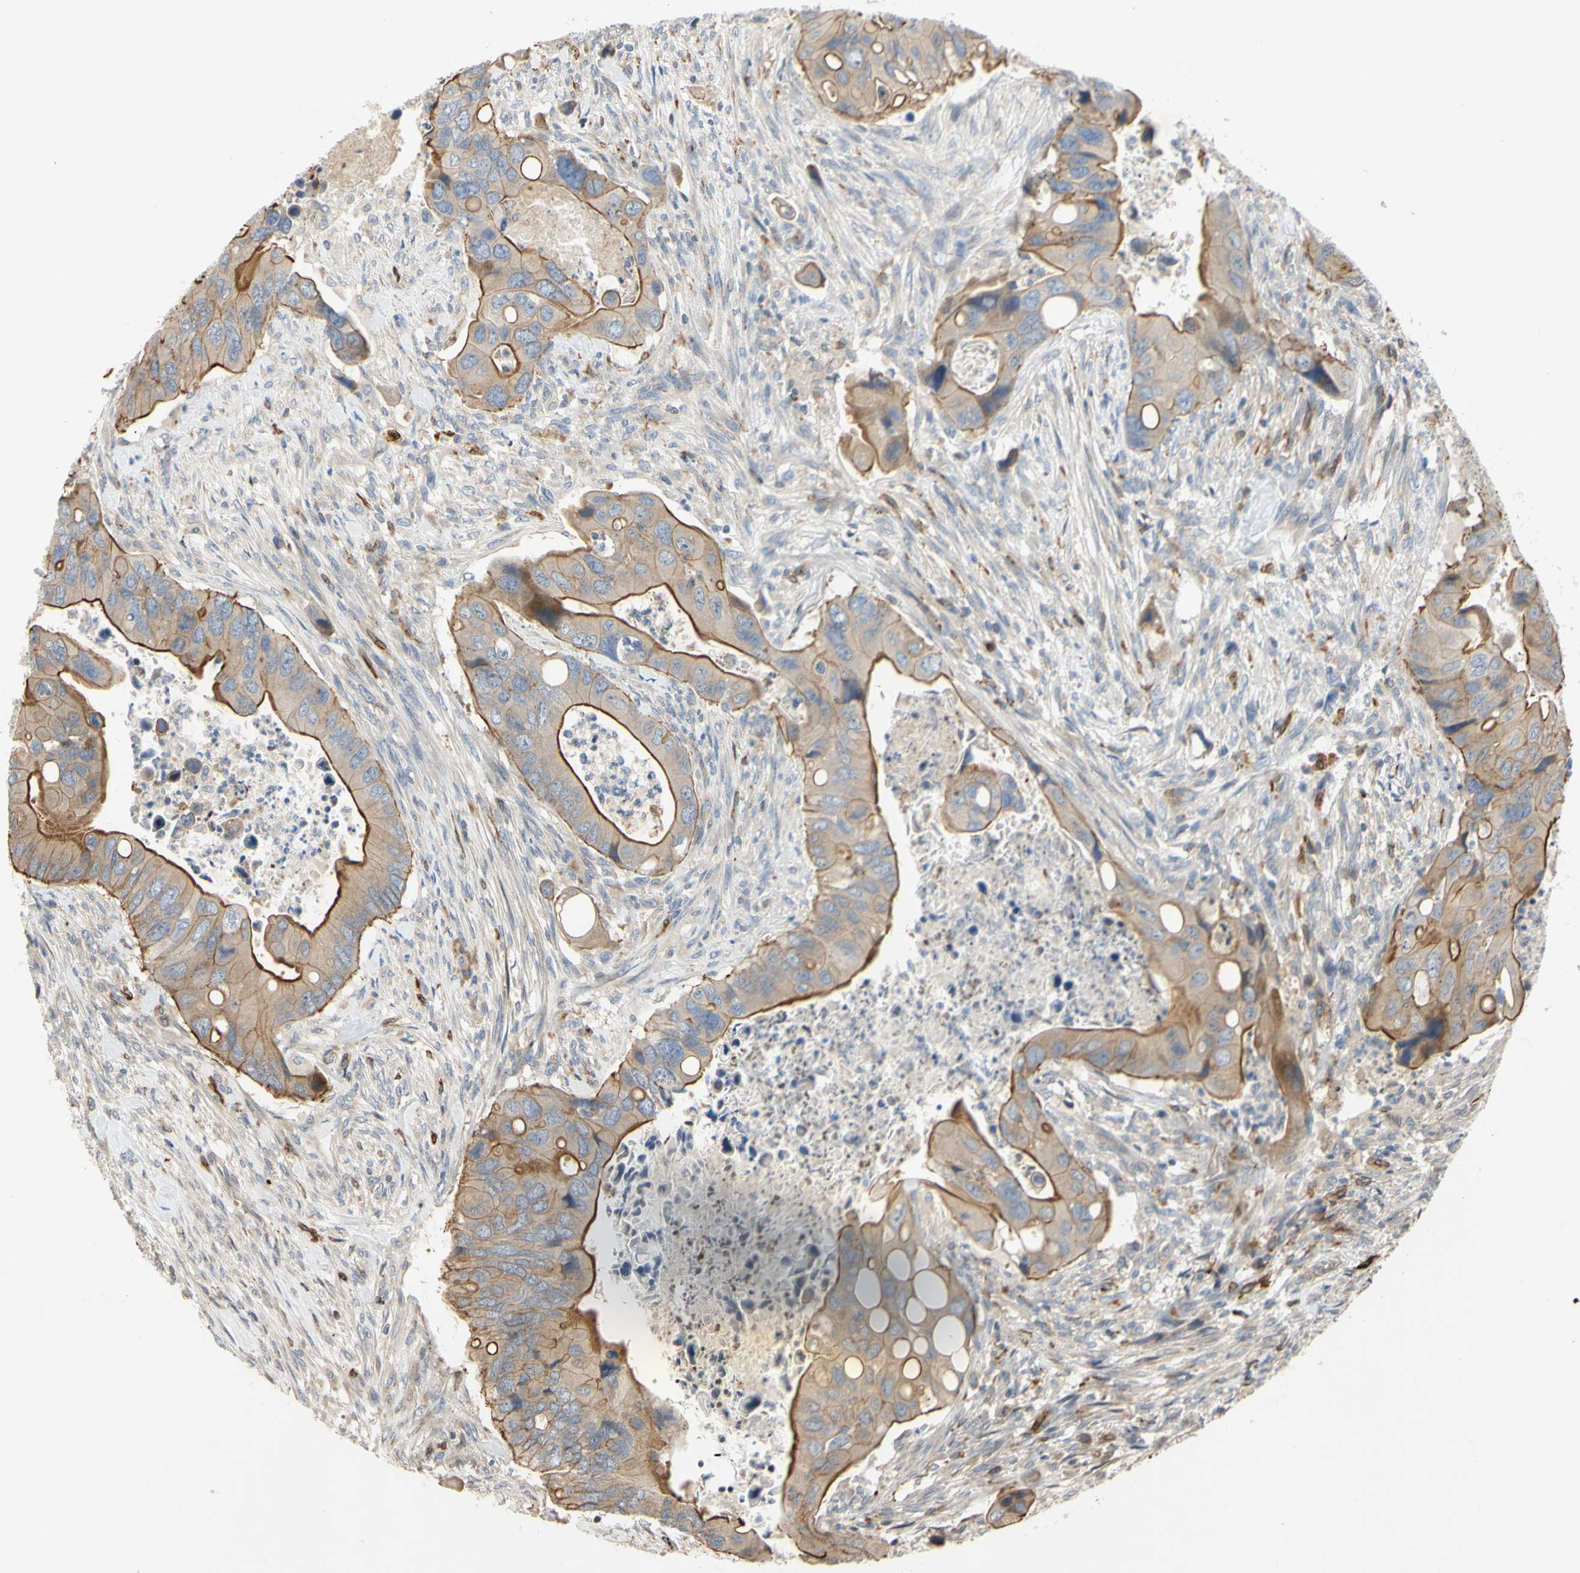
{"staining": {"intensity": "strong", "quantity": ">75%", "location": "cytoplasmic/membranous"}, "tissue": "colorectal cancer", "cell_type": "Tumor cells", "image_type": "cancer", "snomed": [{"axis": "morphology", "description": "Adenocarcinoma, NOS"}, {"axis": "topography", "description": "Rectum"}], "caption": "Immunohistochemical staining of colorectal adenocarcinoma demonstrates high levels of strong cytoplasmic/membranous protein positivity in approximately >75% of tumor cells.", "gene": "PLXNA2", "patient": {"sex": "female", "age": 57}}